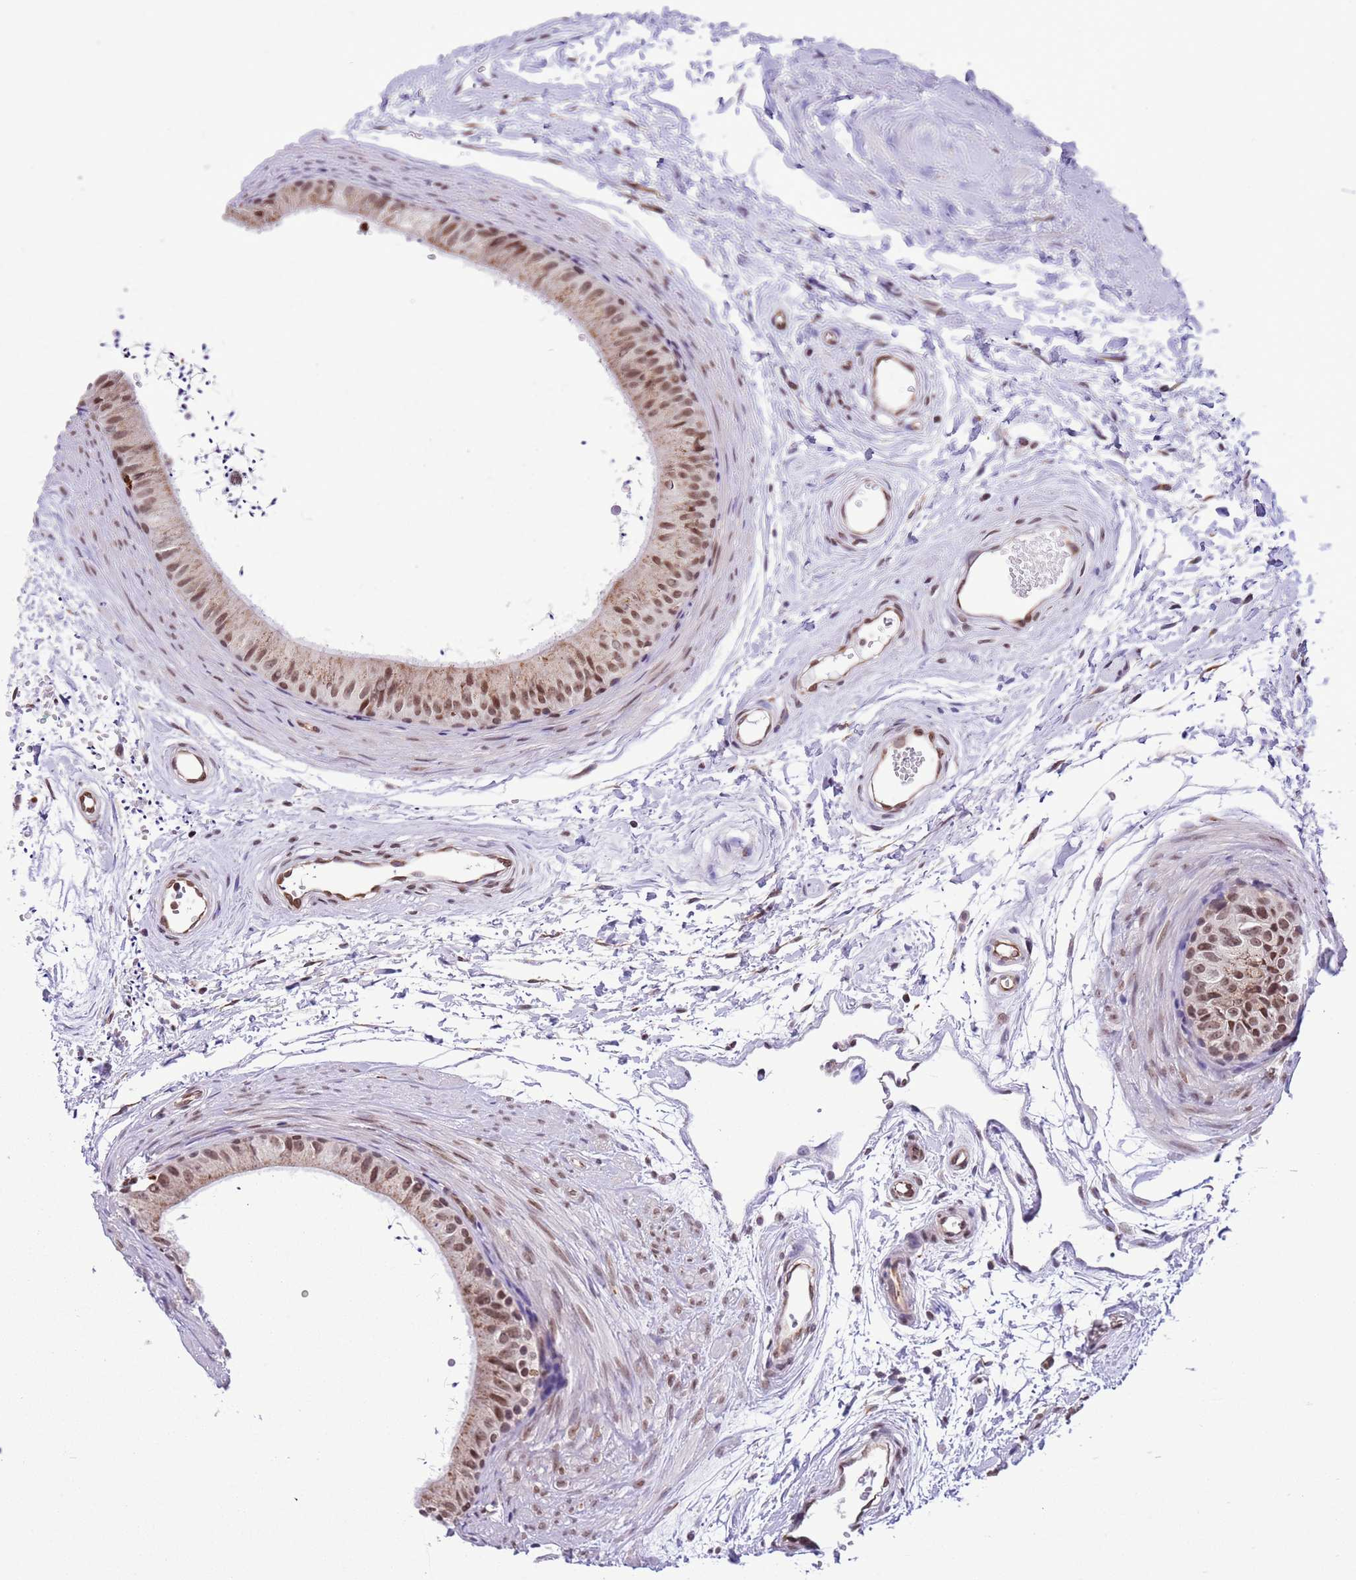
{"staining": {"intensity": "moderate", "quantity": ">75%", "location": "nuclear"}, "tissue": "epididymis", "cell_type": "Glandular cells", "image_type": "normal", "snomed": [{"axis": "morphology", "description": "Normal tissue, NOS"}, {"axis": "topography", "description": "Epididymis"}], "caption": "The histopathology image displays immunohistochemical staining of normal epididymis. There is moderate nuclear positivity is present in approximately >75% of glandular cells. (Brightfield microscopy of DAB IHC at high magnification).", "gene": "NRIP1", "patient": {"sex": "male", "age": 56}}